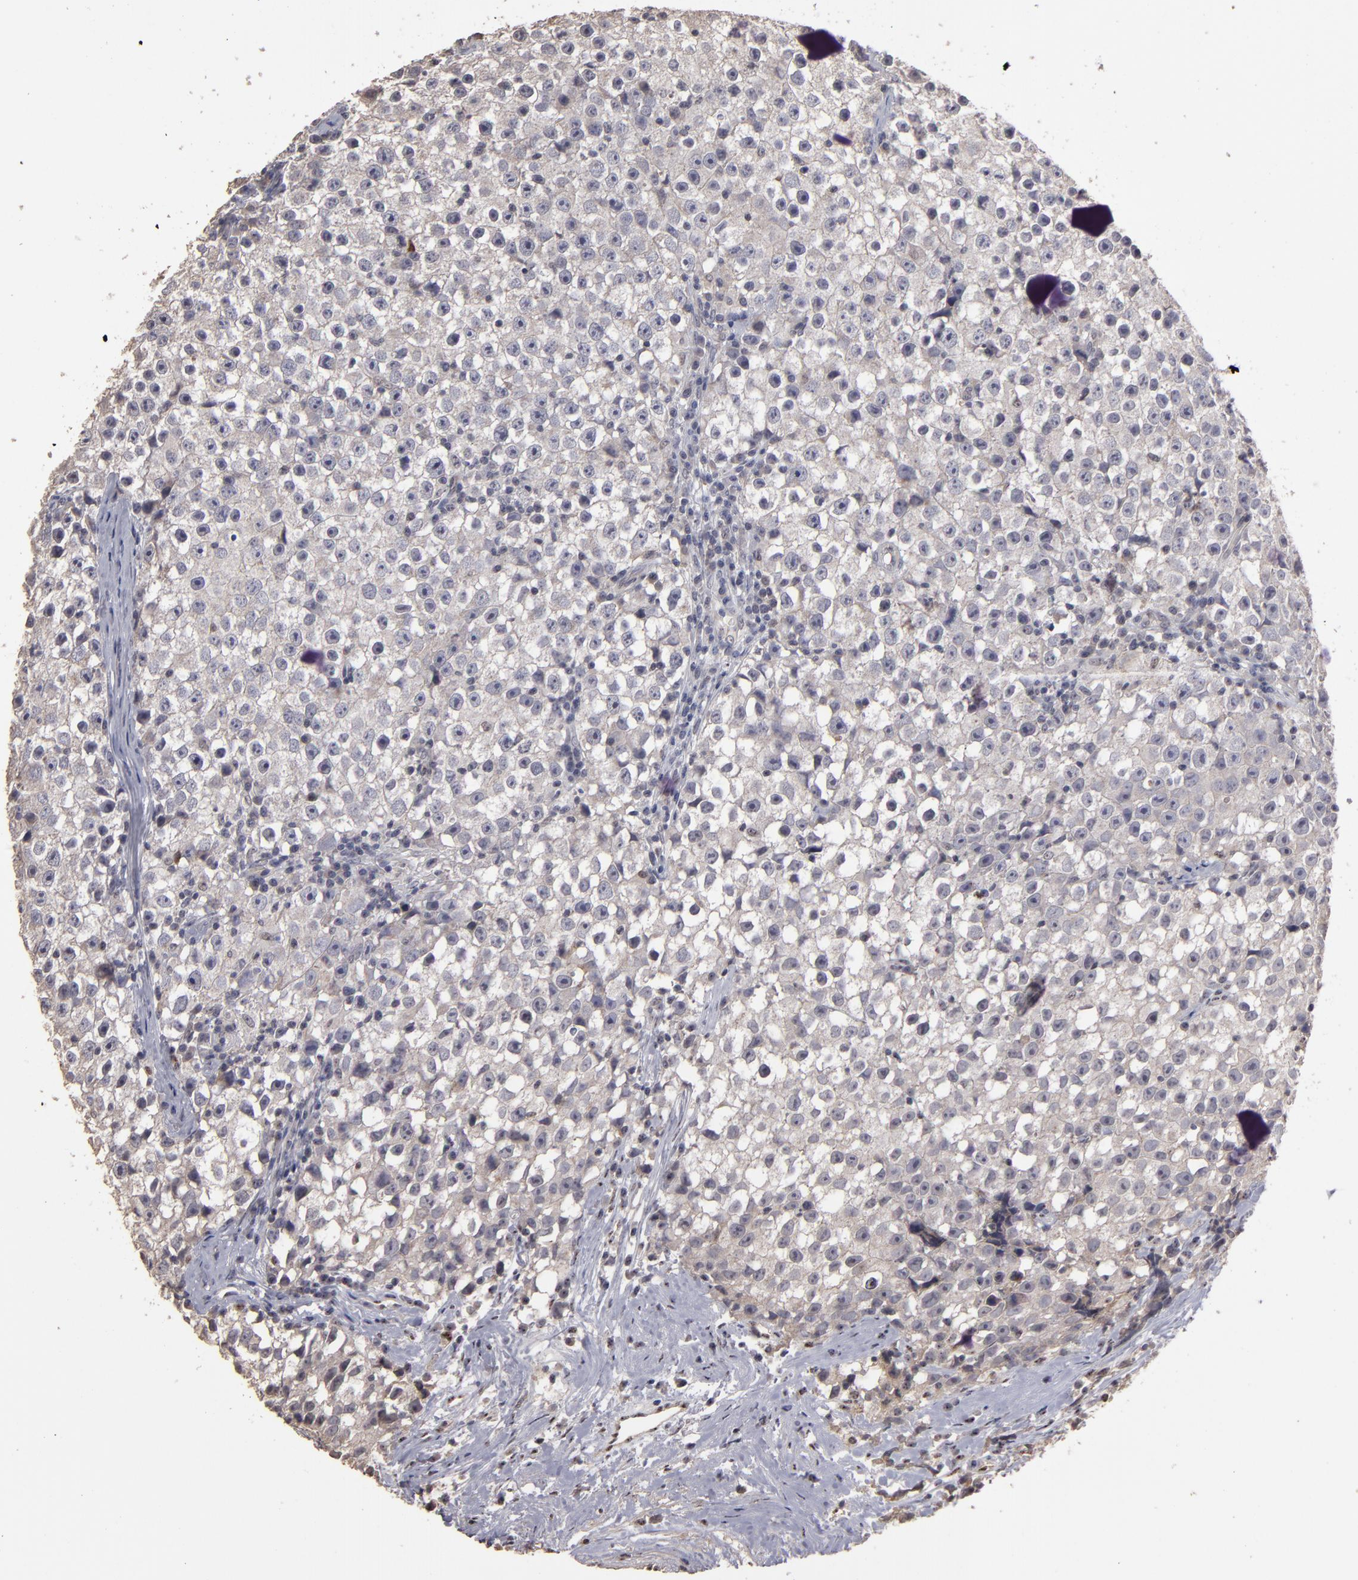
{"staining": {"intensity": "weak", "quantity": "<25%", "location": "cytoplasmic/membranous"}, "tissue": "testis cancer", "cell_type": "Tumor cells", "image_type": "cancer", "snomed": [{"axis": "morphology", "description": "Seminoma, NOS"}, {"axis": "topography", "description": "Testis"}], "caption": "Testis cancer was stained to show a protein in brown. There is no significant expression in tumor cells.", "gene": "CD55", "patient": {"sex": "male", "age": 35}}